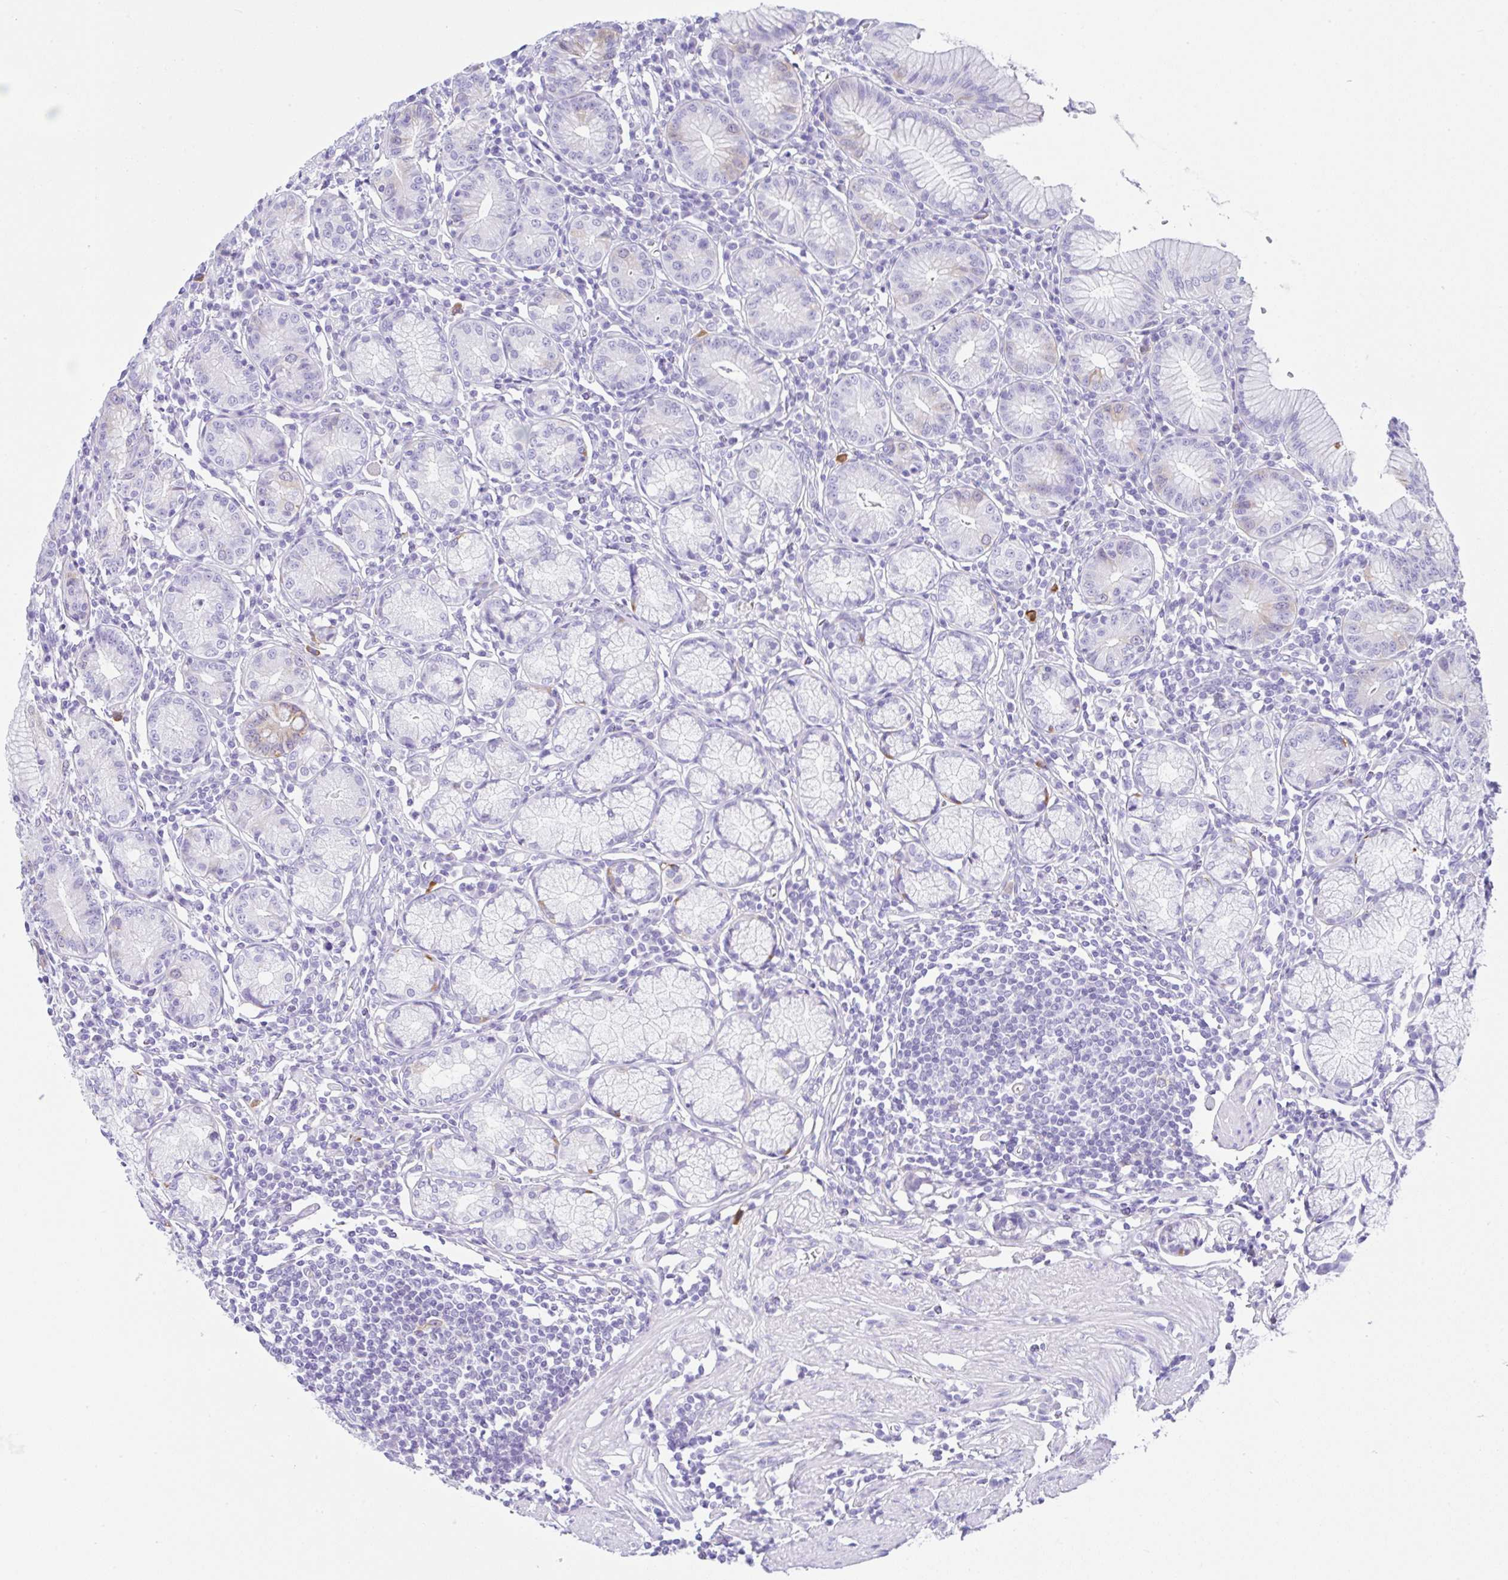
{"staining": {"intensity": "negative", "quantity": "none", "location": "none"}, "tissue": "stomach", "cell_type": "Glandular cells", "image_type": "normal", "snomed": [{"axis": "morphology", "description": "Normal tissue, NOS"}, {"axis": "topography", "description": "Stomach"}], "caption": "The micrograph reveals no staining of glandular cells in benign stomach.", "gene": "RRM2", "patient": {"sex": "male", "age": 55}}